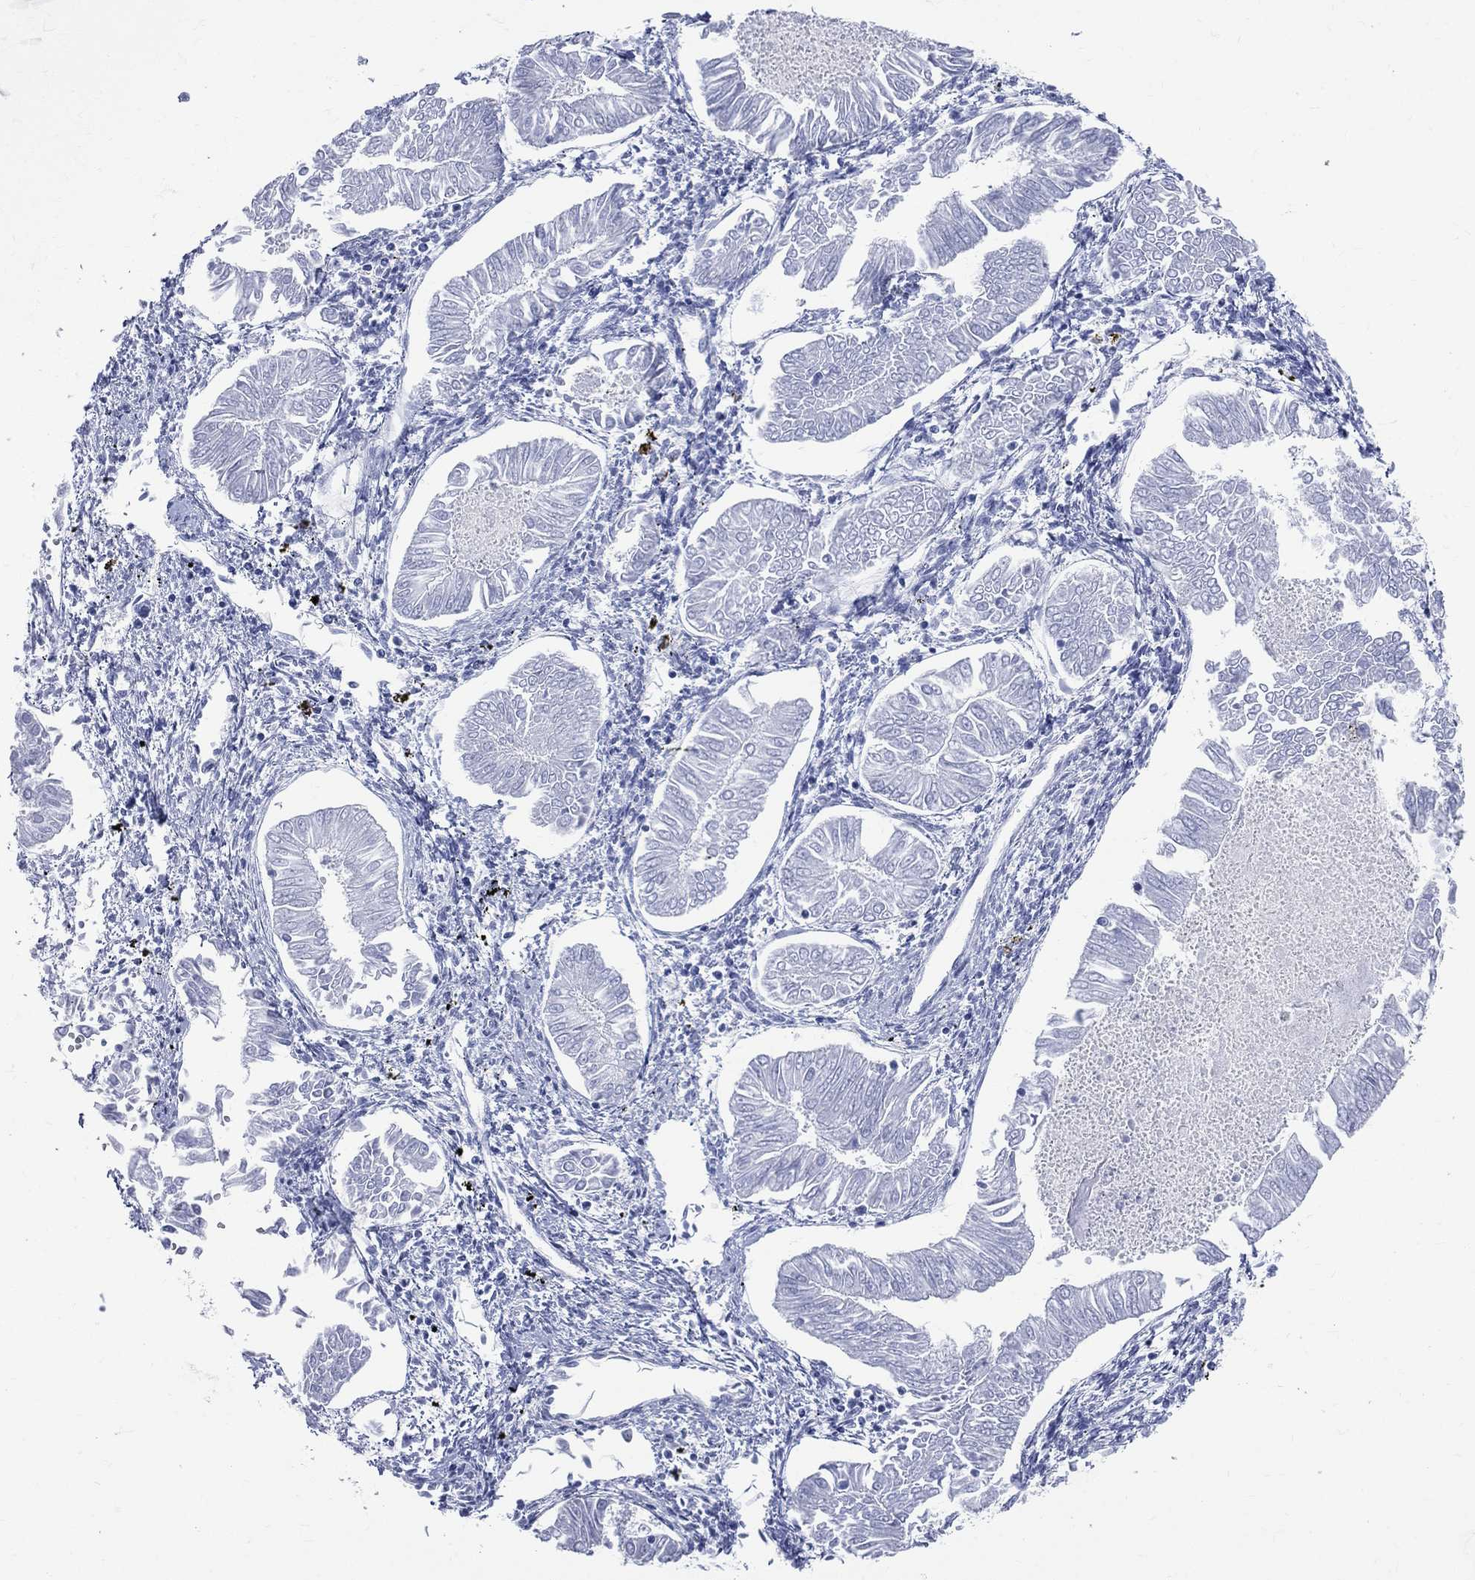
{"staining": {"intensity": "negative", "quantity": "none", "location": "none"}, "tissue": "endometrial cancer", "cell_type": "Tumor cells", "image_type": "cancer", "snomed": [{"axis": "morphology", "description": "Adenocarcinoma, NOS"}, {"axis": "topography", "description": "Endometrium"}], "caption": "Image shows no significant protein positivity in tumor cells of adenocarcinoma (endometrial).", "gene": "SYP", "patient": {"sex": "female", "age": 53}}